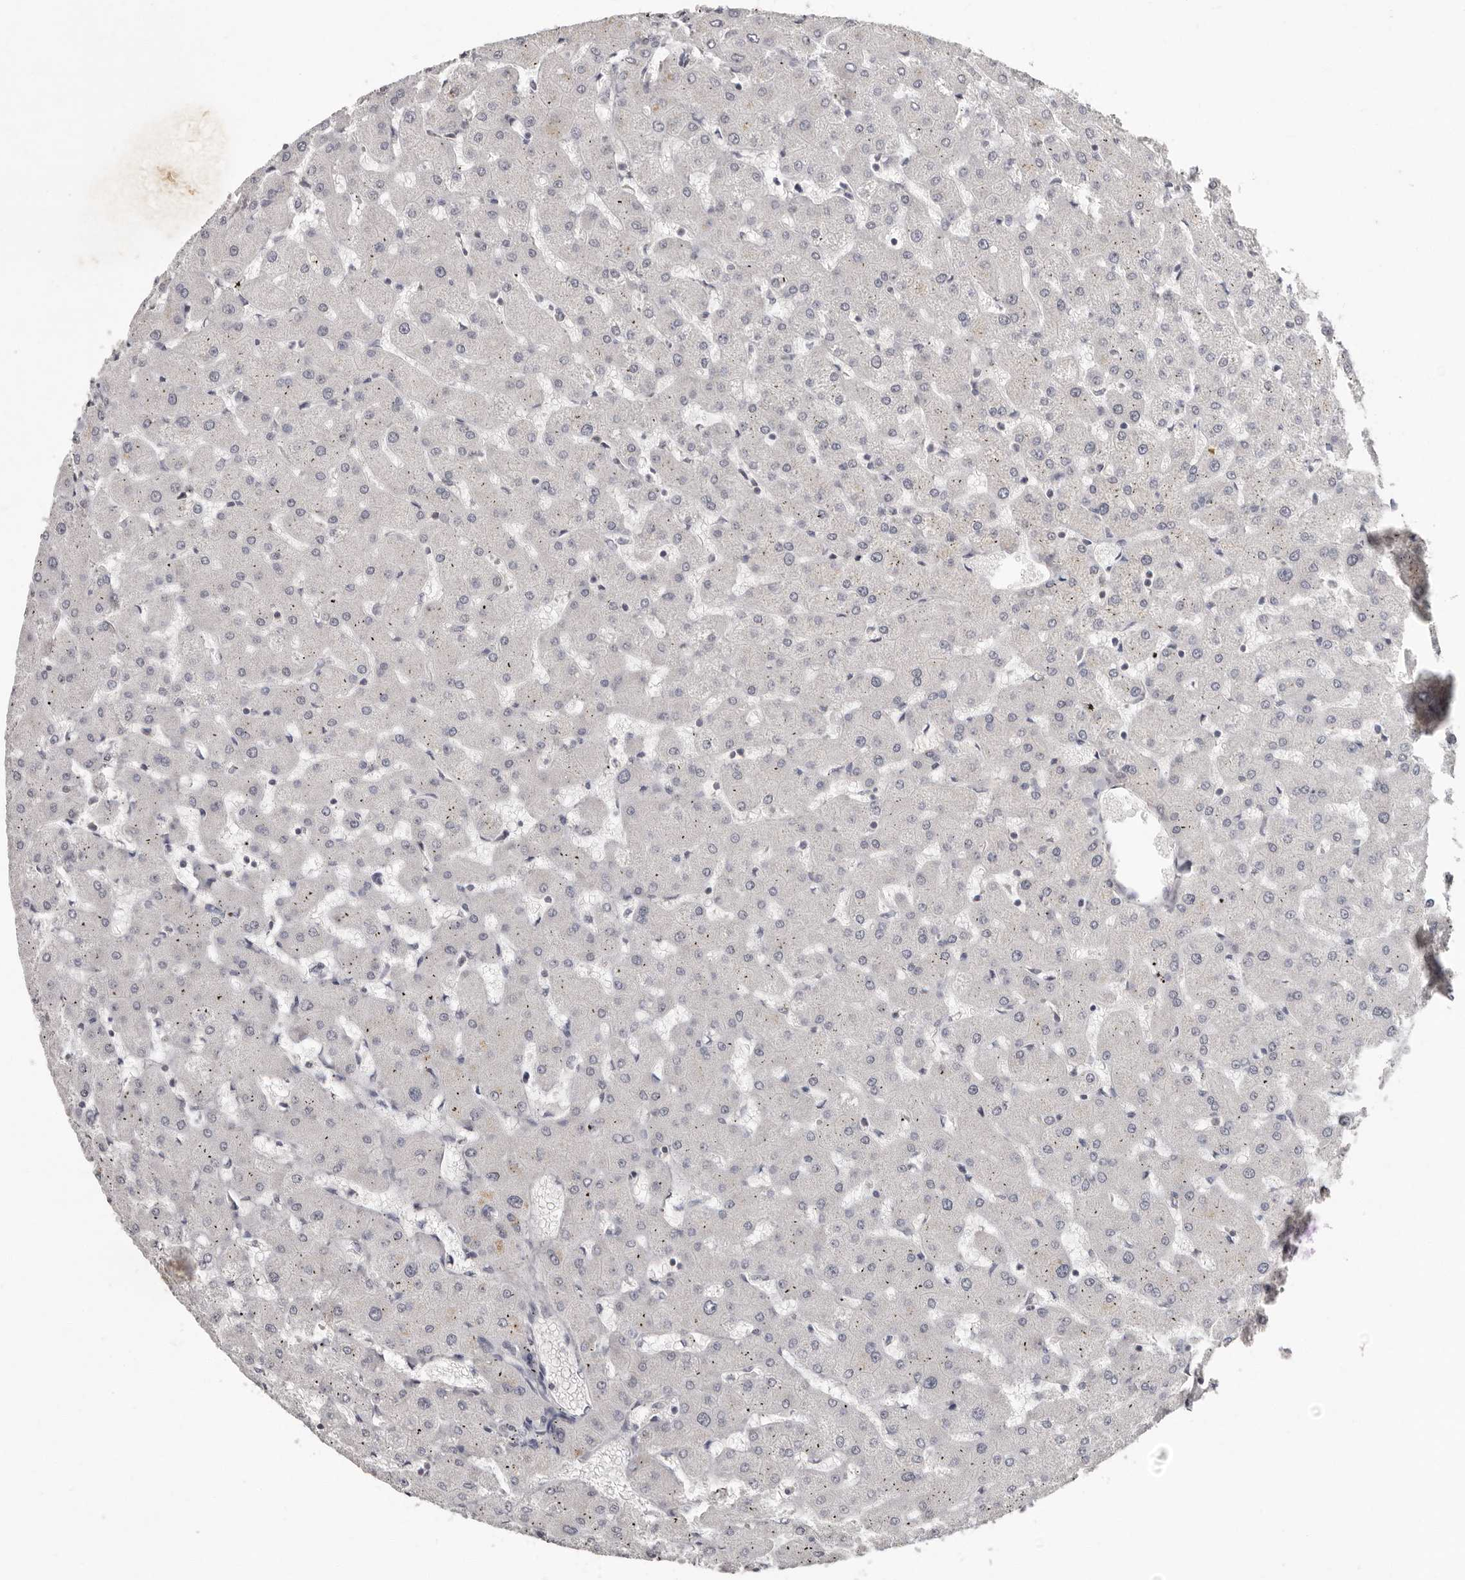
{"staining": {"intensity": "weak", "quantity": "<25%", "location": "nuclear"}, "tissue": "liver", "cell_type": "Cholangiocytes", "image_type": "normal", "snomed": [{"axis": "morphology", "description": "Normal tissue, NOS"}, {"axis": "topography", "description": "Liver"}], "caption": "Immunohistochemical staining of unremarkable human liver demonstrates no significant staining in cholangiocytes. (DAB (3,3'-diaminobenzidine) IHC with hematoxylin counter stain).", "gene": "LINGO2", "patient": {"sex": "female", "age": 63}}